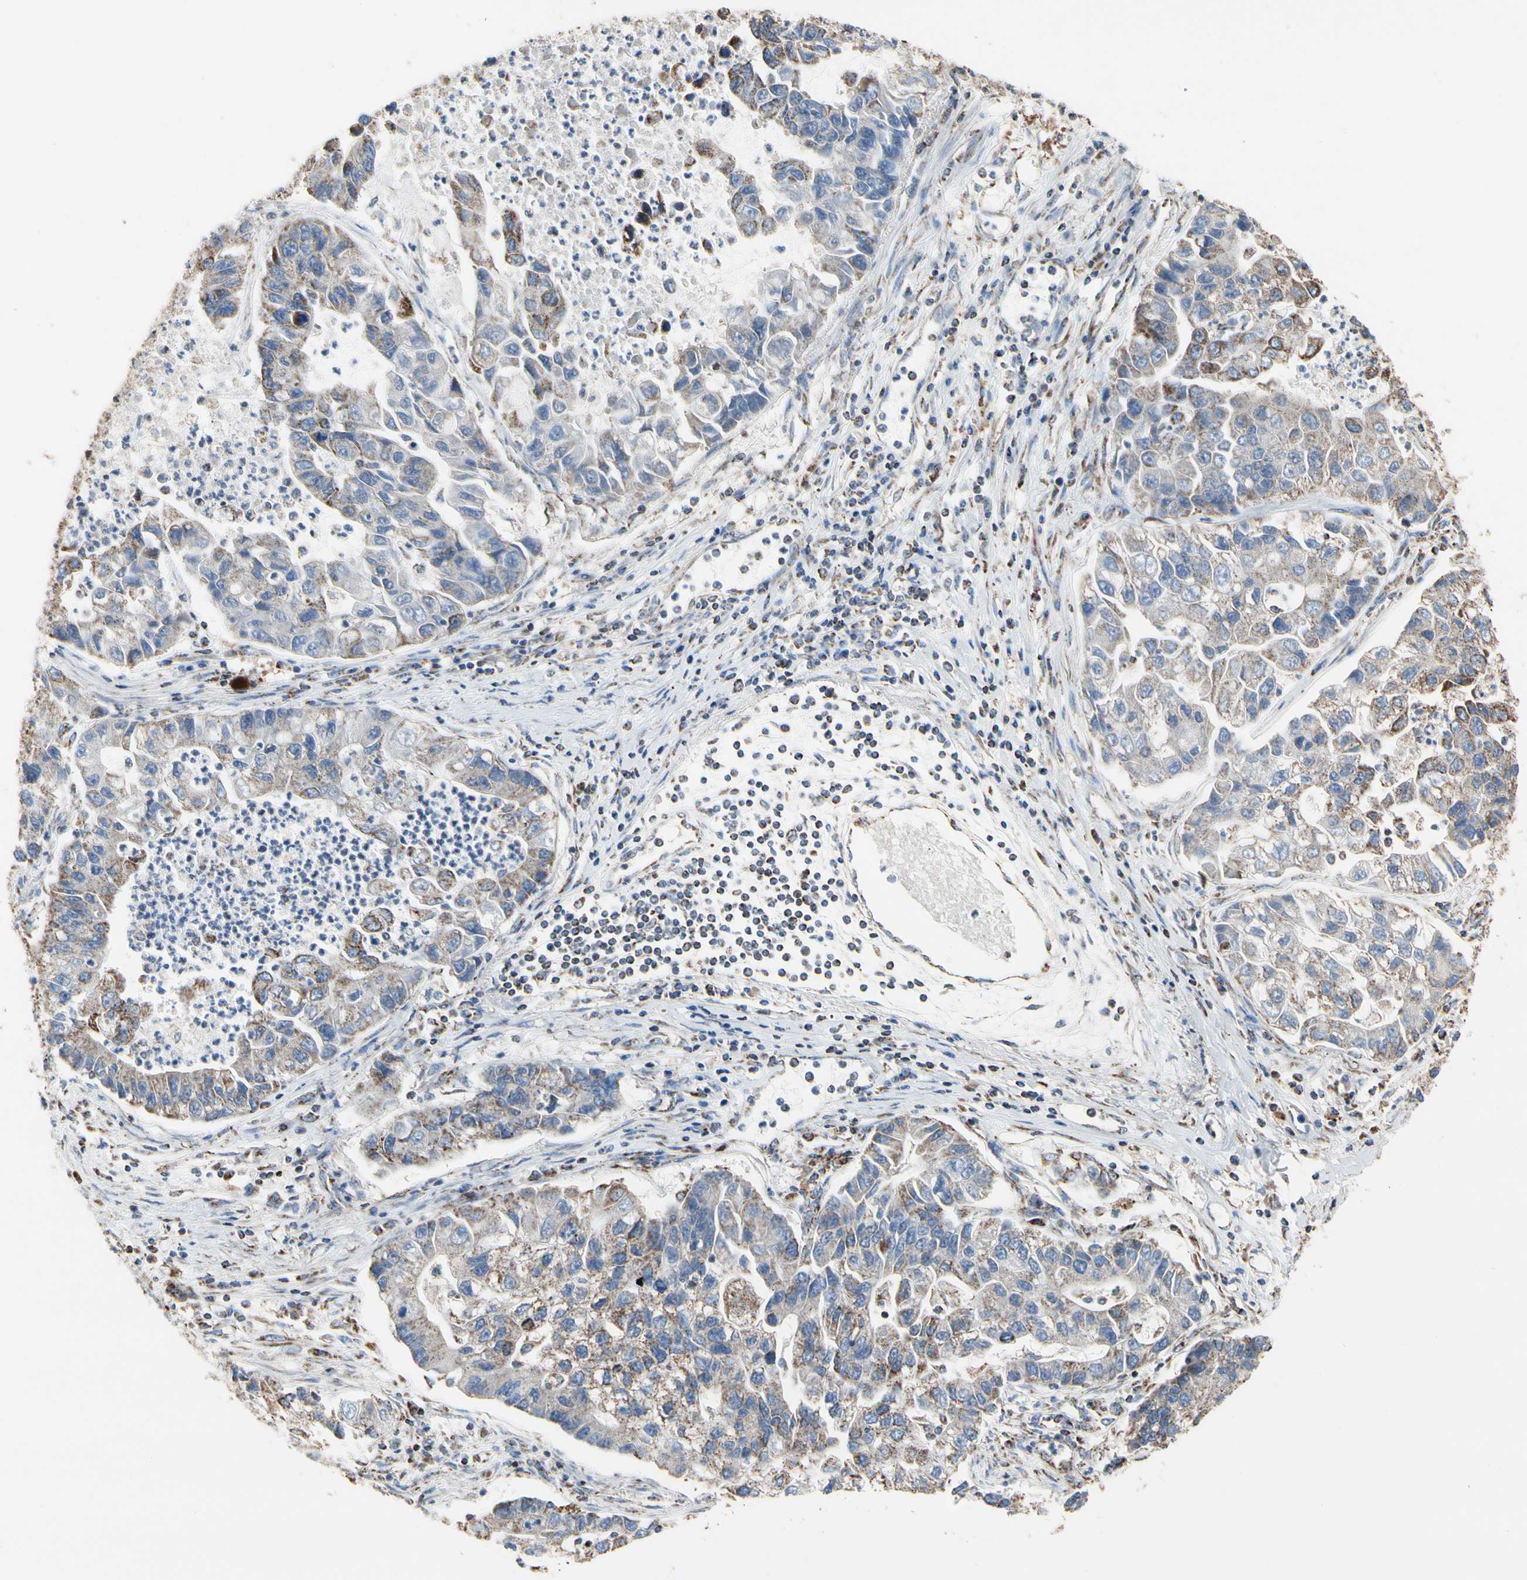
{"staining": {"intensity": "weak", "quantity": "25%-75%", "location": "cytoplasmic/membranous"}, "tissue": "lung cancer", "cell_type": "Tumor cells", "image_type": "cancer", "snomed": [{"axis": "morphology", "description": "Adenocarcinoma, NOS"}, {"axis": "topography", "description": "Lung"}], "caption": "A brown stain shows weak cytoplasmic/membranous positivity of a protein in adenocarcinoma (lung) tumor cells.", "gene": "TUBA1A", "patient": {"sex": "female", "age": 51}}